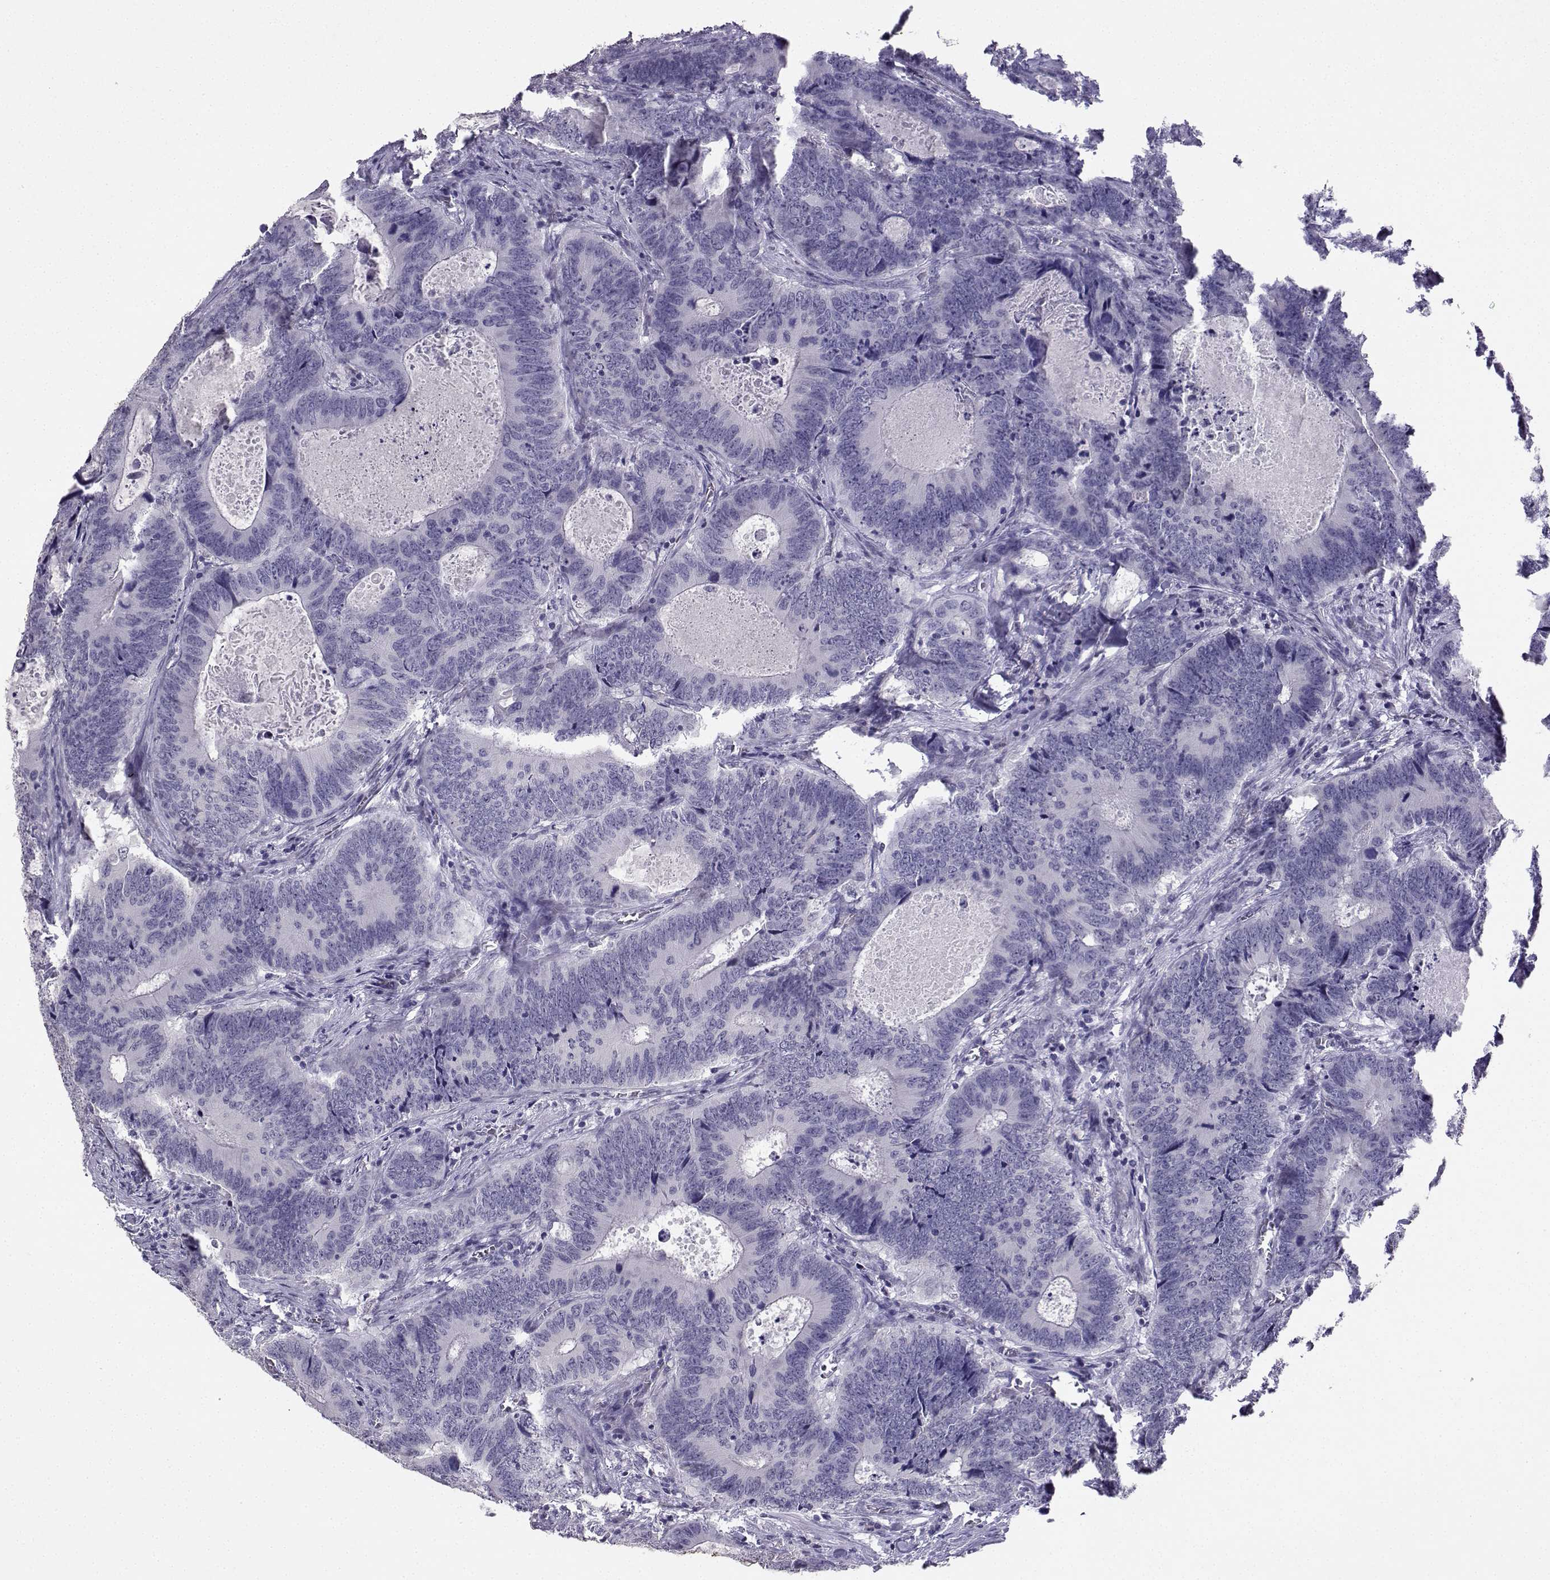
{"staining": {"intensity": "negative", "quantity": "none", "location": "none"}, "tissue": "colorectal cancer", "cell_type": "Tumor cells", "image_type": "cancer", "snomed": [{"axis": "morphology", "description": "Adenocarcinoma, NOS"}, {"axis": "topography", "description": "Colon"}], "caption": "High magnification brightfield microscopy of adenocarcinoma (colorectal) stained with DAB (brown) and counterstained with hematoxylin (blue): tumor cells show no significant positivity.", "gene": "TBR1", "patient": {"sex": "female", "age": 82}}